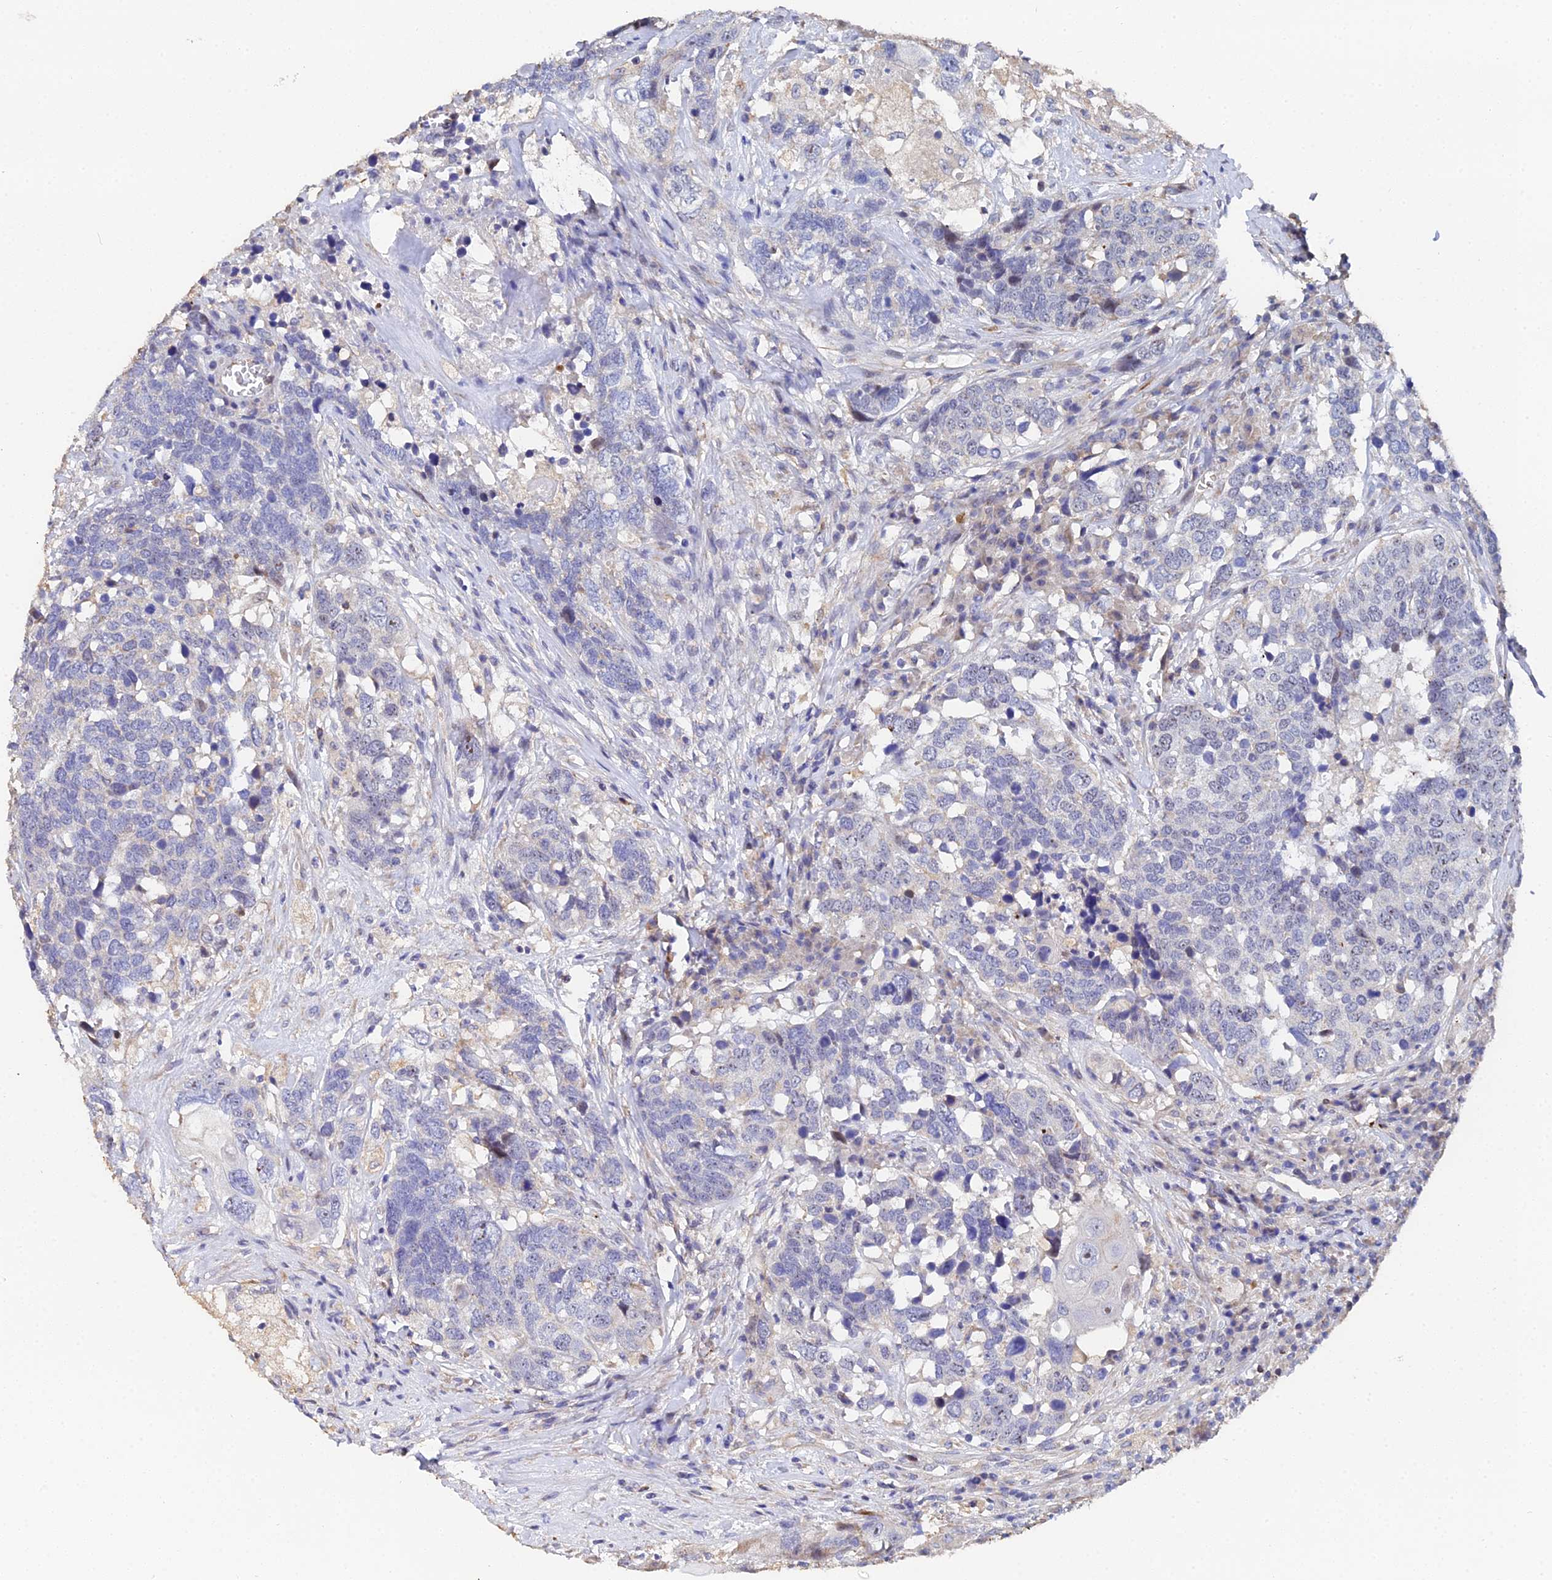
{"staining": {"intensity": "weak", "quantity": "<25%", "location": "cytoplasmic/membranous"}, "tissue": "head and neck cancer", "cell_type": "Tumor cells", "image_type": "cancer", "snomed": [{"axis": "morphology", "description": "Squamous cell carcinoma, NOS"}, {"axis": "topography", "description": "Head-Neck"}], "caption": "Immunohistochemical staining of human head and neck cancer (squamous cell carcinoma) exhibits no significant staining in tumor cells. Nuclei are stained in blue.", "gene": "ENSG00000268674", "patient": {"sex": "male", "age": 66}}